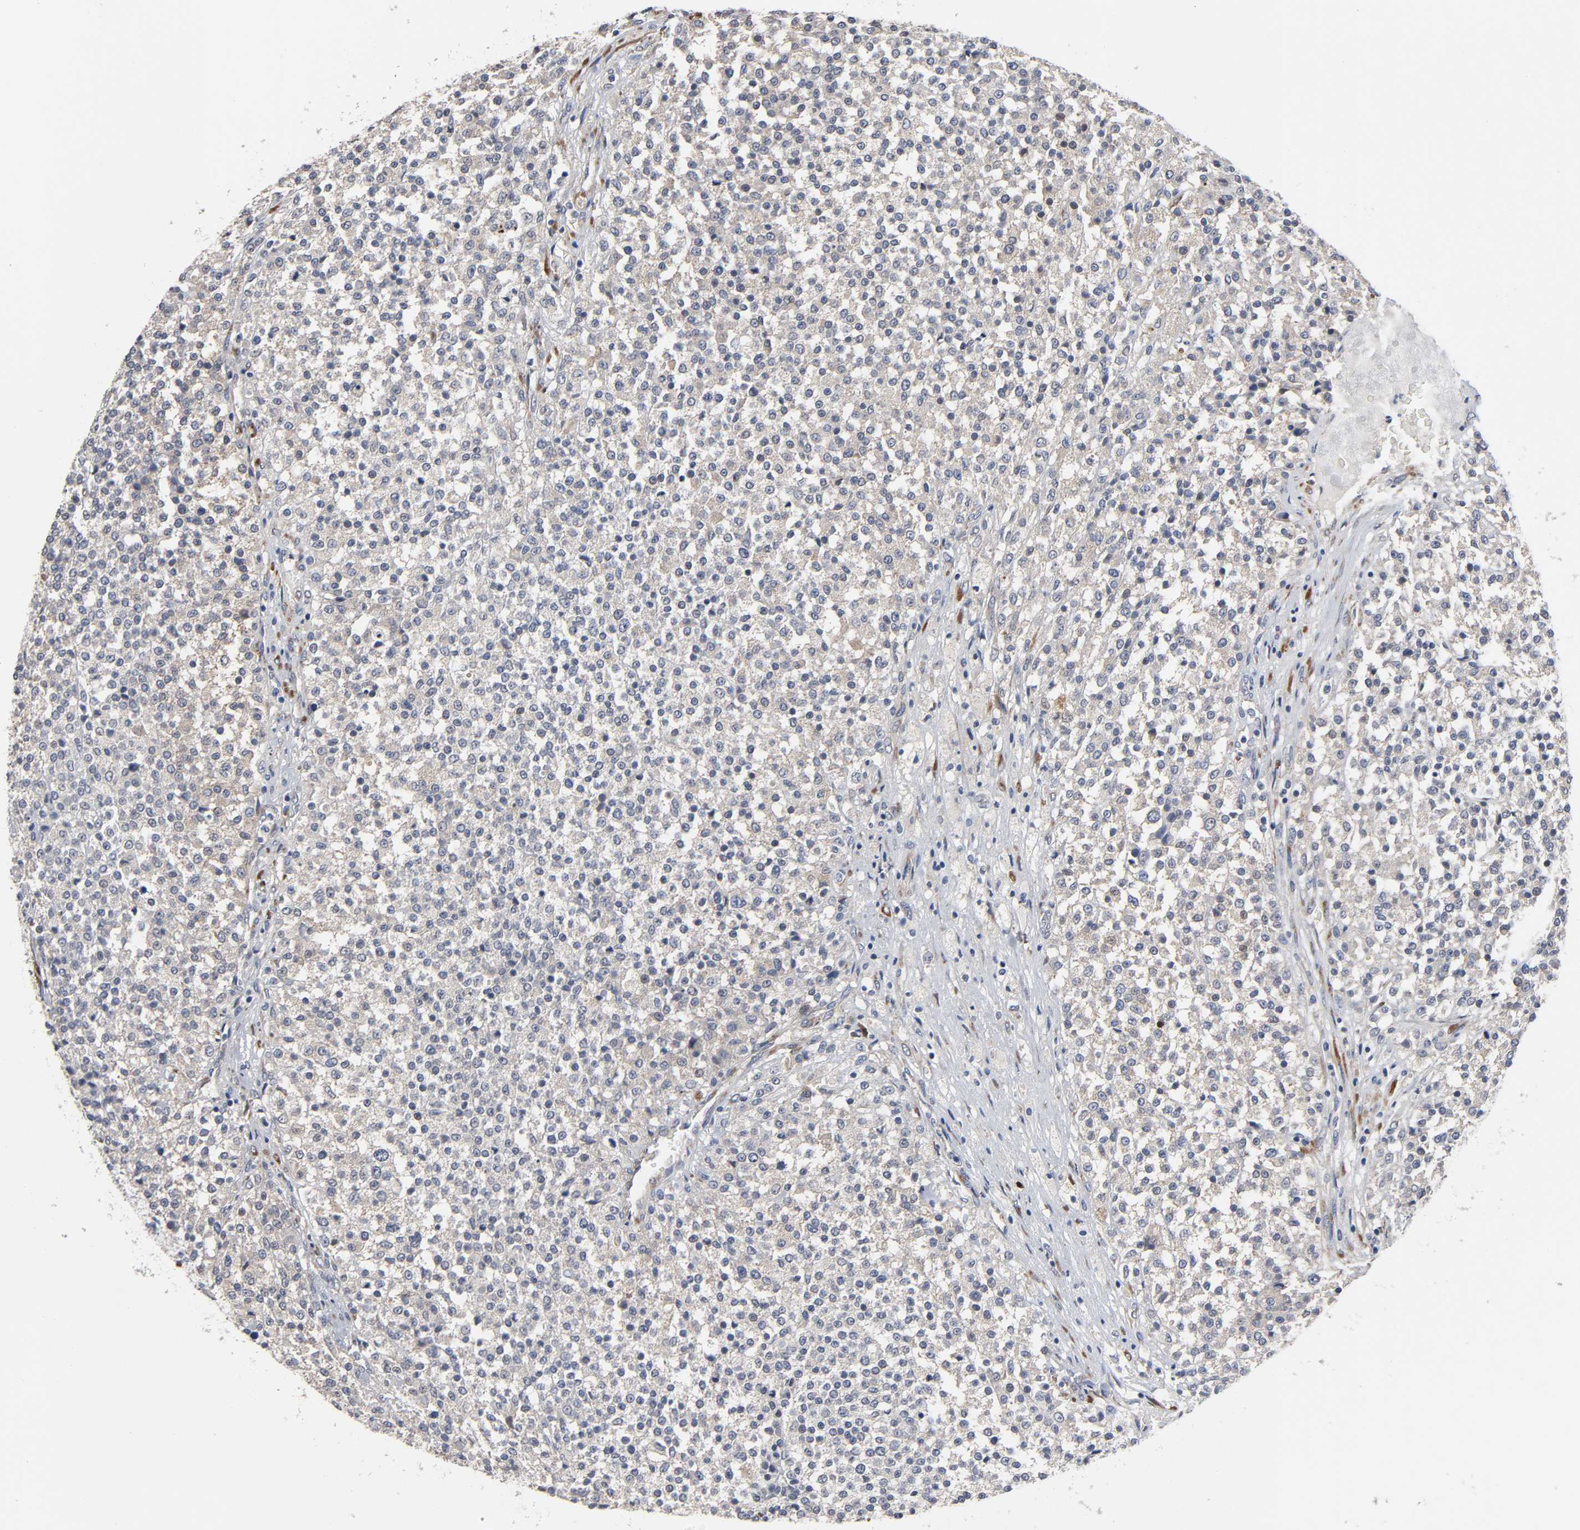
{"staining": {"intensity": "negative", "quantity": "none", "location": "none"}, "tissue": "testis cancer", "cell_type": "Tumor cells", "image_type": "cancer", "snomed": [{"axis": "morphology", "description": "Seminoma, NOS"}, {"axis": "topography", "description": "Testis"}], "caption": "The histopathology image exhibits no staining of tumor cells in testis cancer (seminoma).", "gene": "HDLBP", "patient": {"sex": "male", "age": 59}}